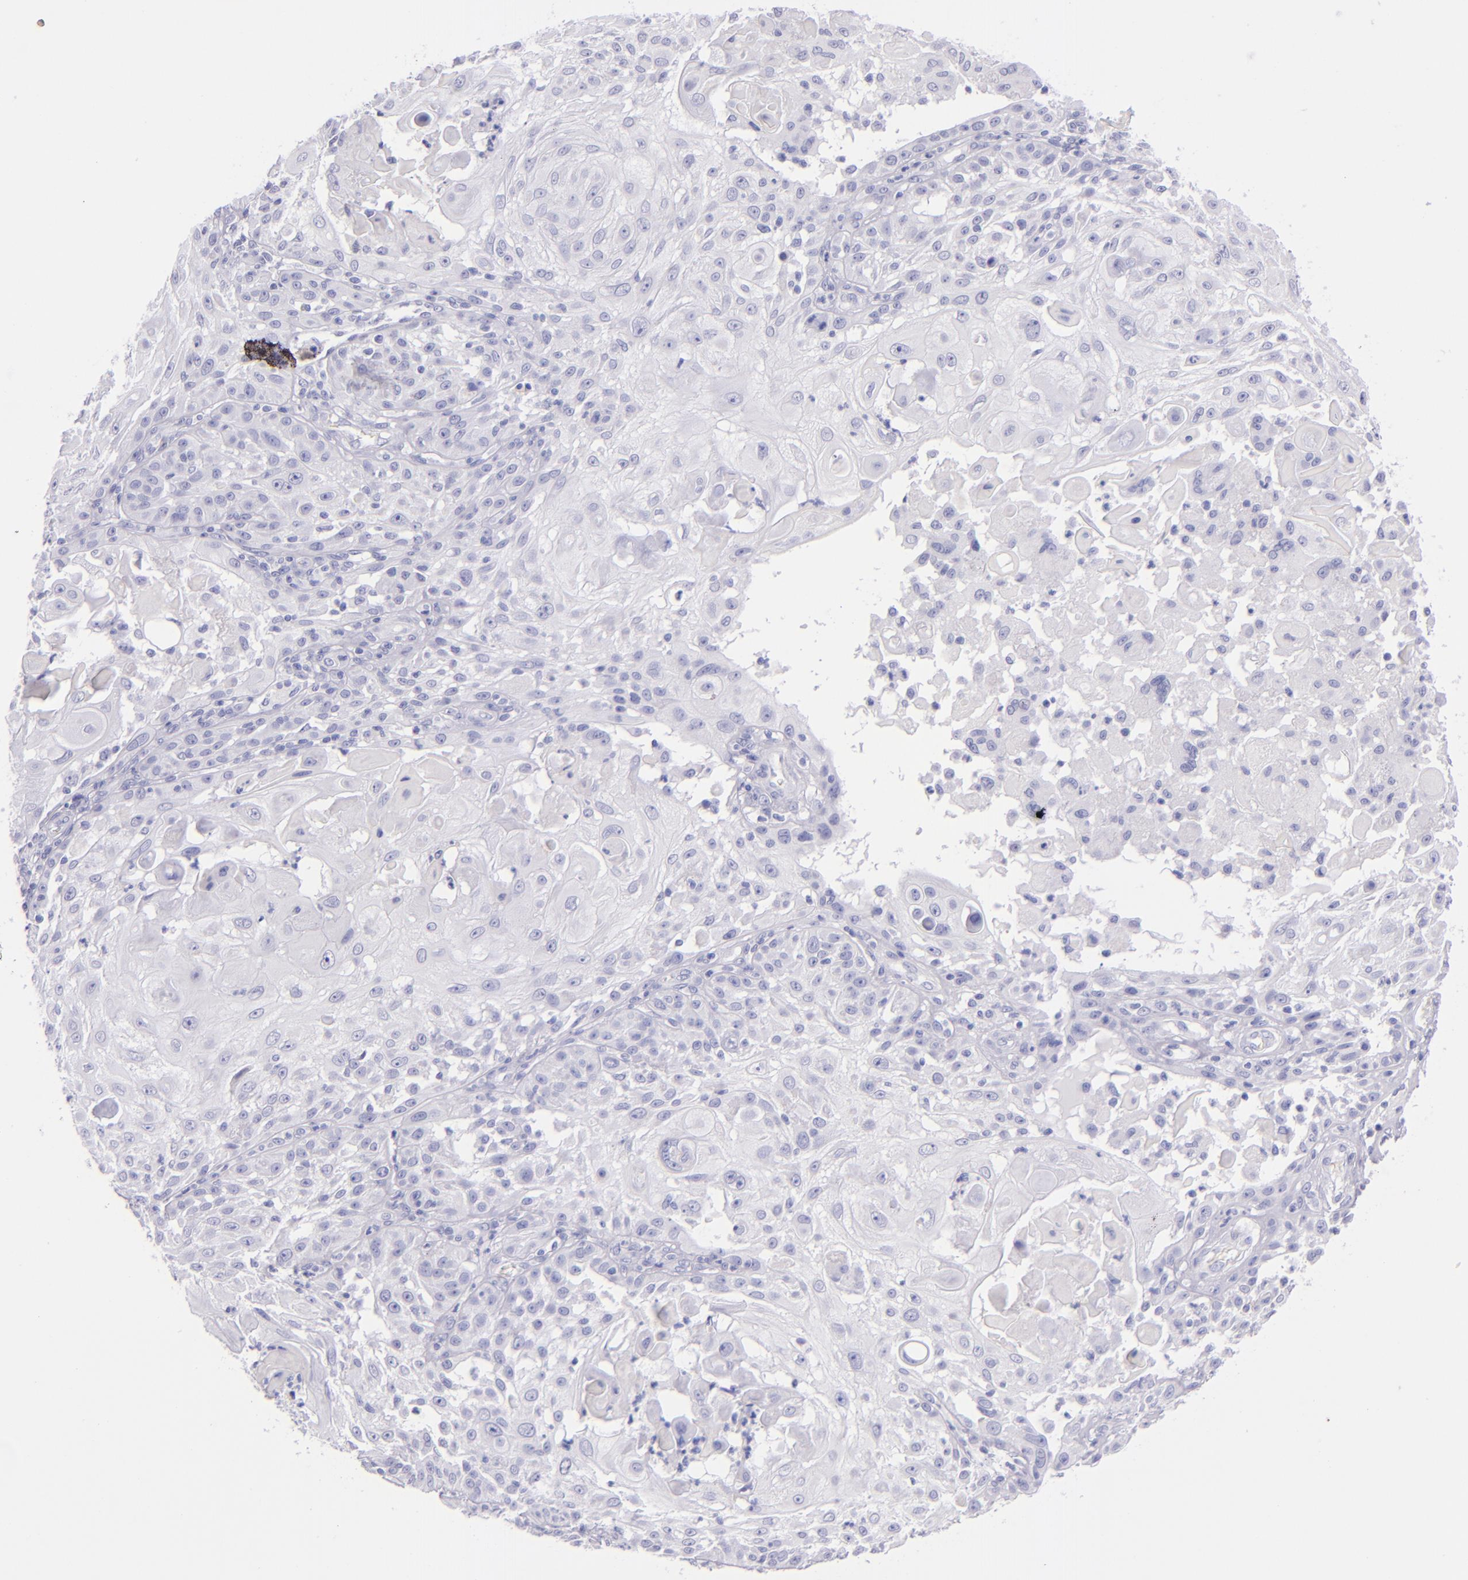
{"staining": {"intensity": "negative", "quantity": "none", "location": "none"}, "tissue": "skin cancer", "cell_type": "Tumor cells", "image_type": "cancer", "snomed": [{"axis": "morphology", "description": "Squamous cell carcinoma, NOS"}, {"axis": "topography", "description": "Skin"}], "caption": "This is a histopathology image of immunohistochemistry staining of squamous cell carcinoma (skin), which shows no positivity in tumor cells.", "gene": "SFTPB", "patient": {"sex": "female", "age": 89}}